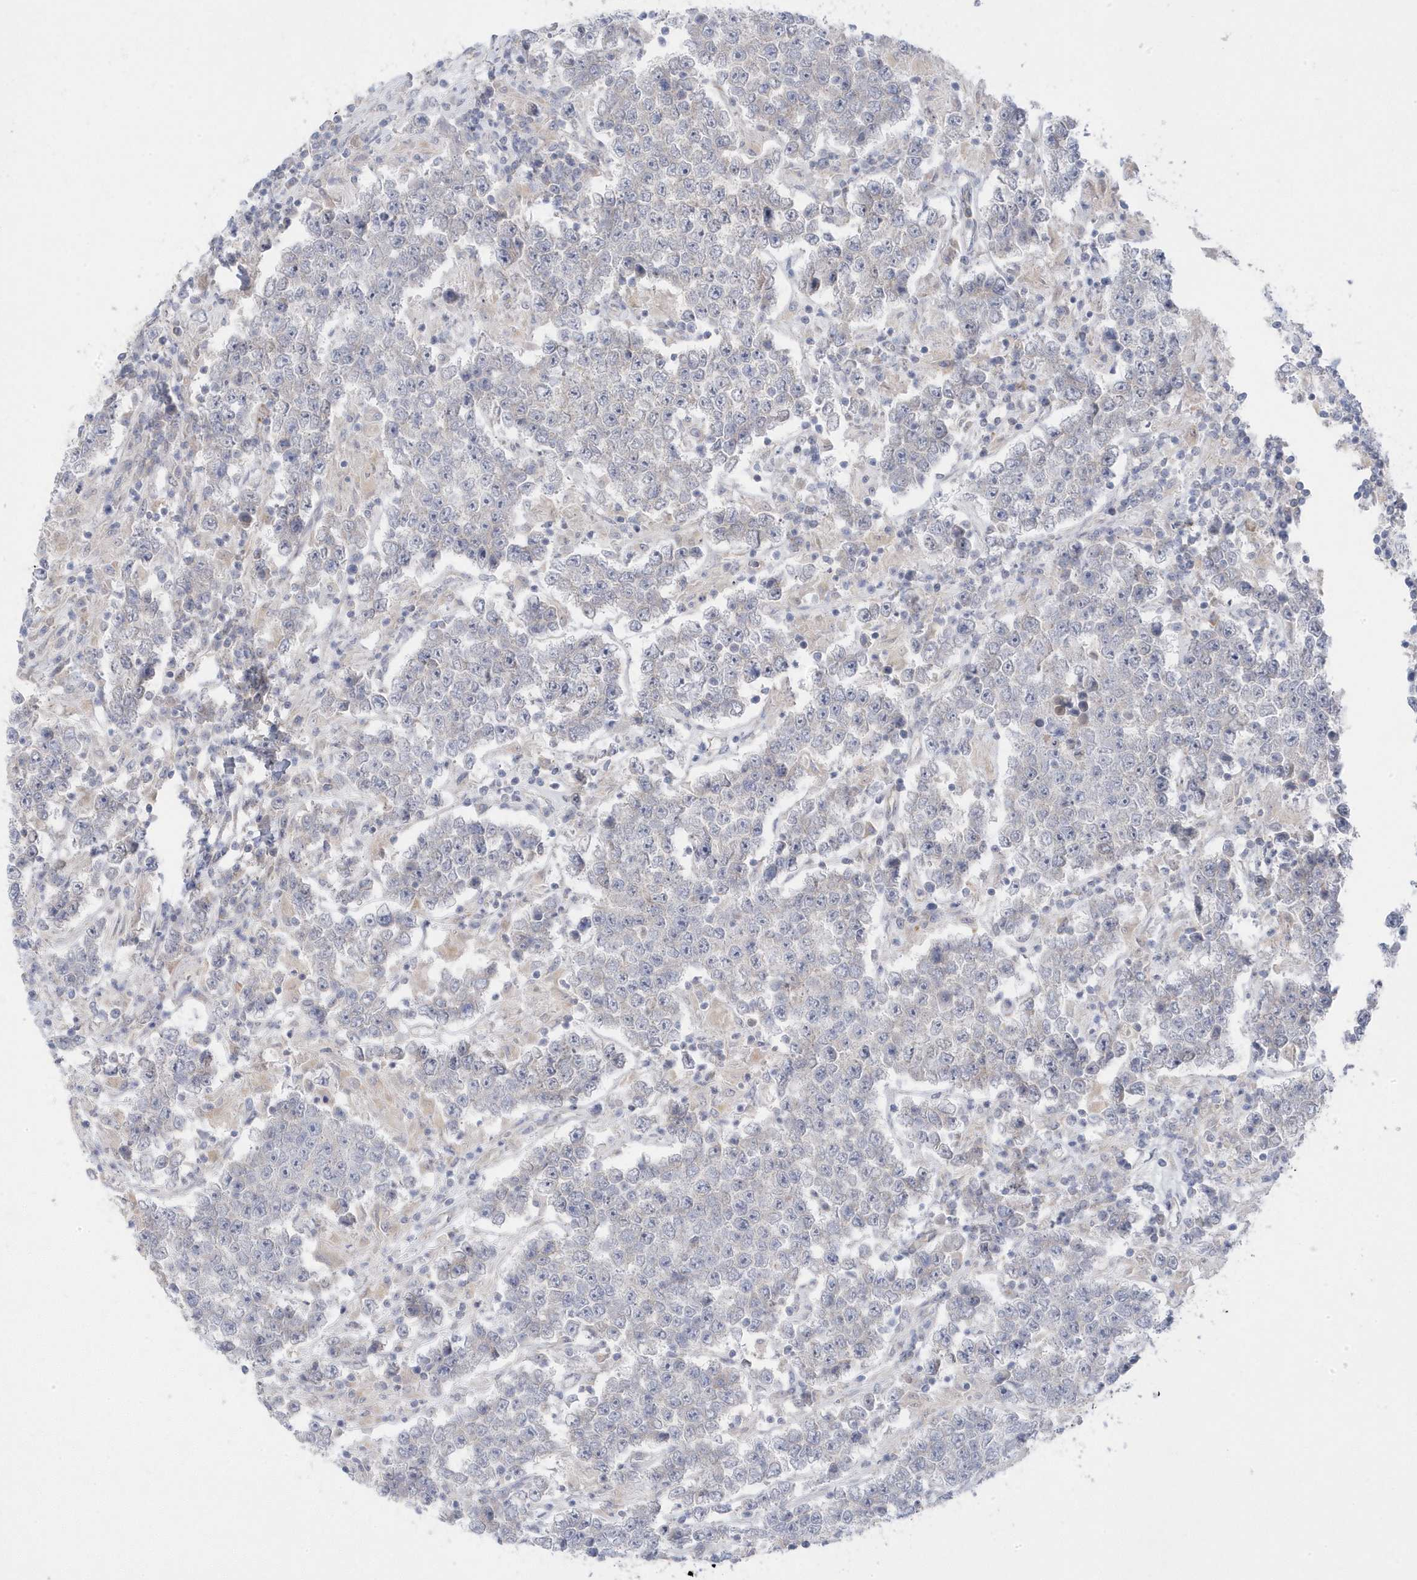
{"staining": {"intensity": "negative", "quantity": "none", "location": "none"}, "tissue": "testis cancer", "cell_type": "Tumor cells", "image_type": "cancer", "snomed": [{"axis": "morphology", "description": "Normal tissue, NOS"}, {"axis": "morphology", "description": "Urothelial carcinoma, High grade"}, {"axis": "morphology", "description": "Seminoma, NOS"}, {"axis": "morphology", "description": "Carcinoma, Embryonal, NOS"}, {"axis": "topography", "description": "Urinary bladder"}, {"axis": "topography", "description": "Testis"}], "caption": "IHC histopathology image of testis cancer stained for a protein (brown), which exhibits no positivity in tumor cells.", "gene": "ANAPC1", "patient": {"sex": "male", "age": 41}}